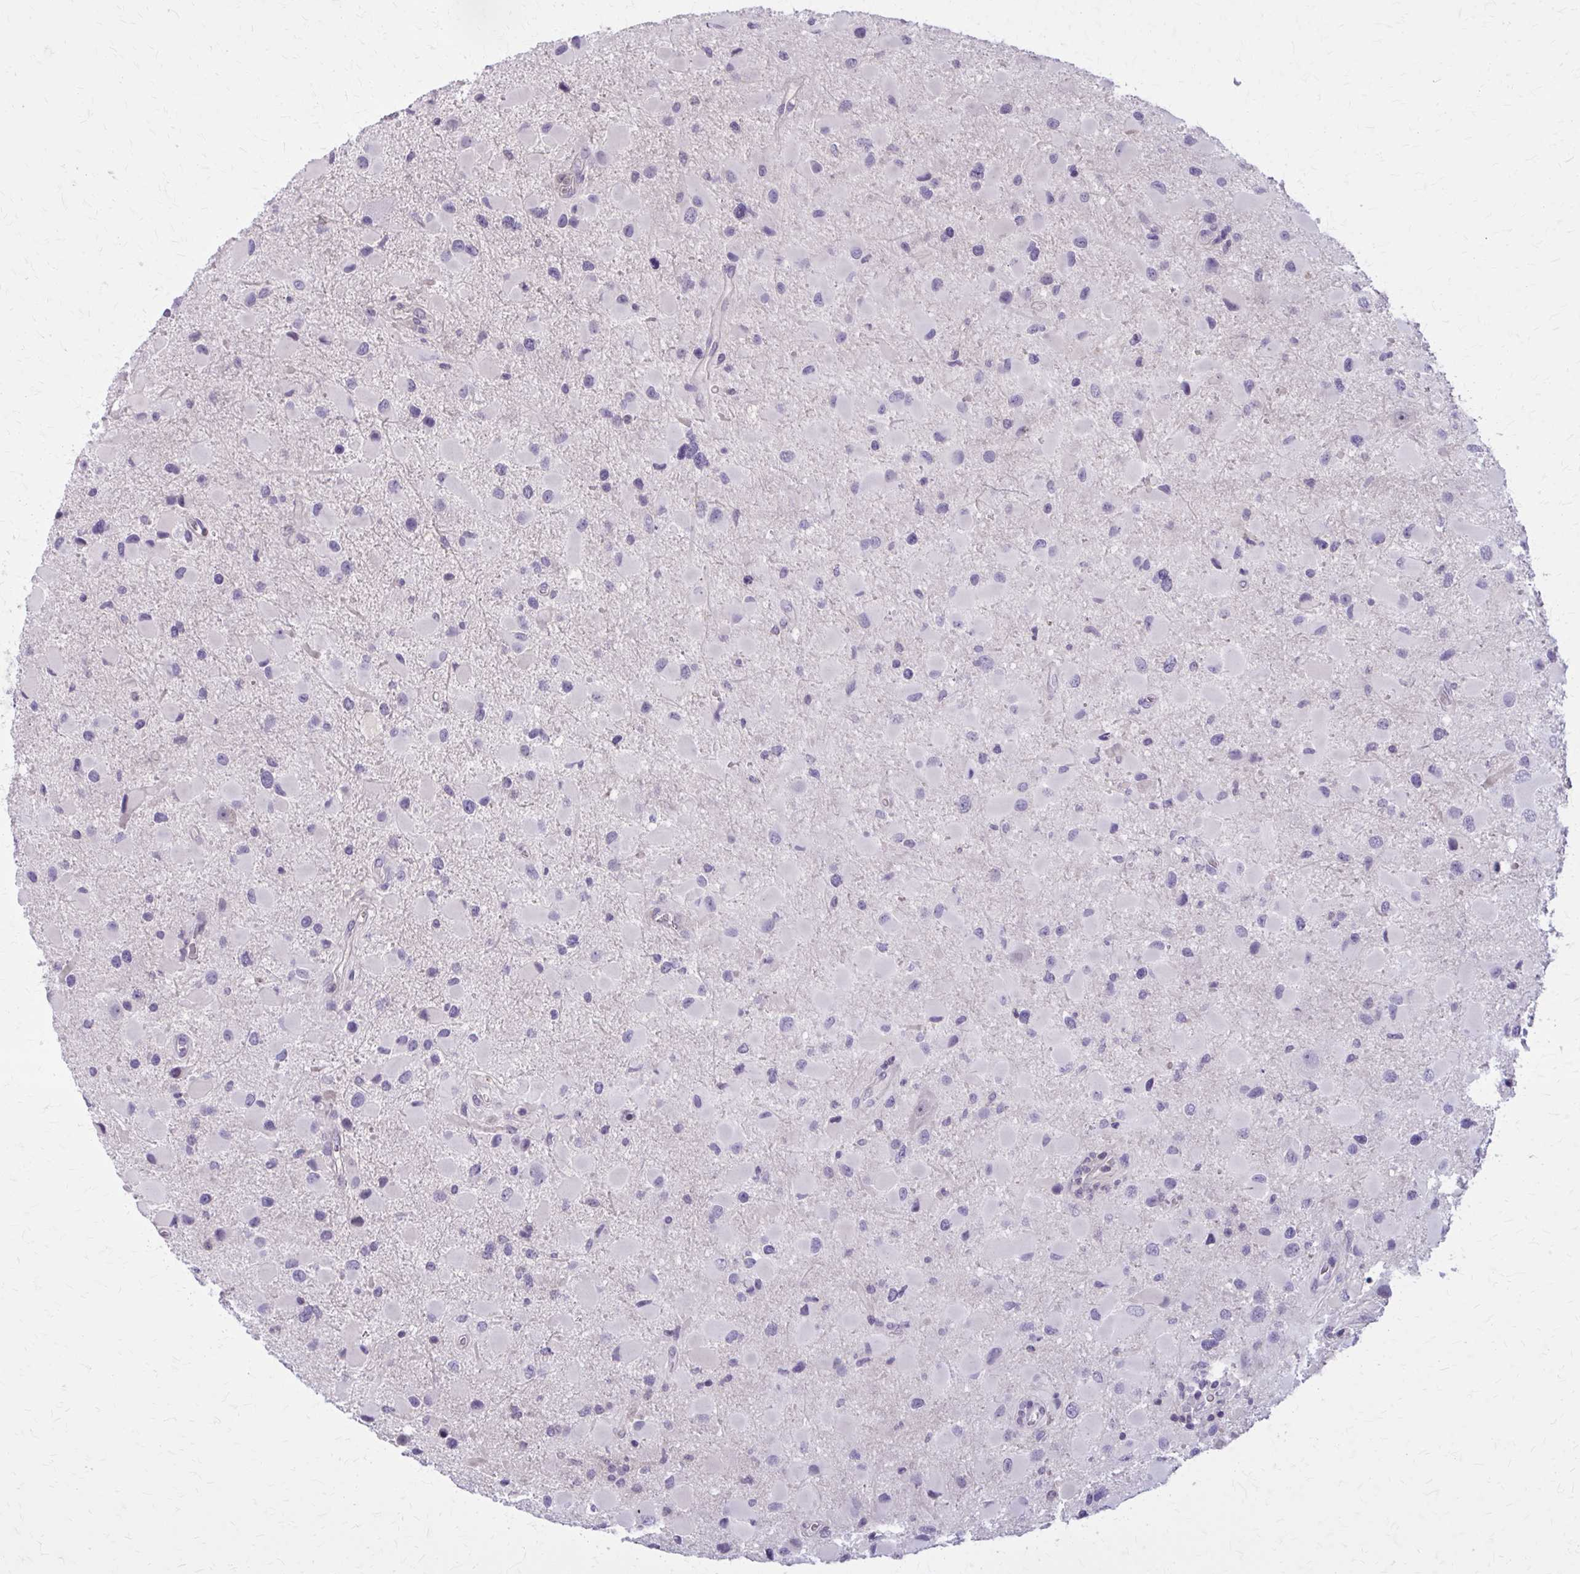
{"staining": {"intensity": "negative", "quantity": "none", "location": "none"}, "tissue": "glioma", "cell_type": "Tumor cells", "image_type": "cancer", "snomed": [{"axis": "morphology", "description": "Glioma, malignant, Low grade"}, {"axis": "topography", "description": "Brain"}], "caption": "A high-resolution micrograph shows IHC staining of malignant low-grade glioma, which exhibits no significant staining in tumor cells.", "gene": "OR4A47", "patient": {"sex": "female", "age": 32}}